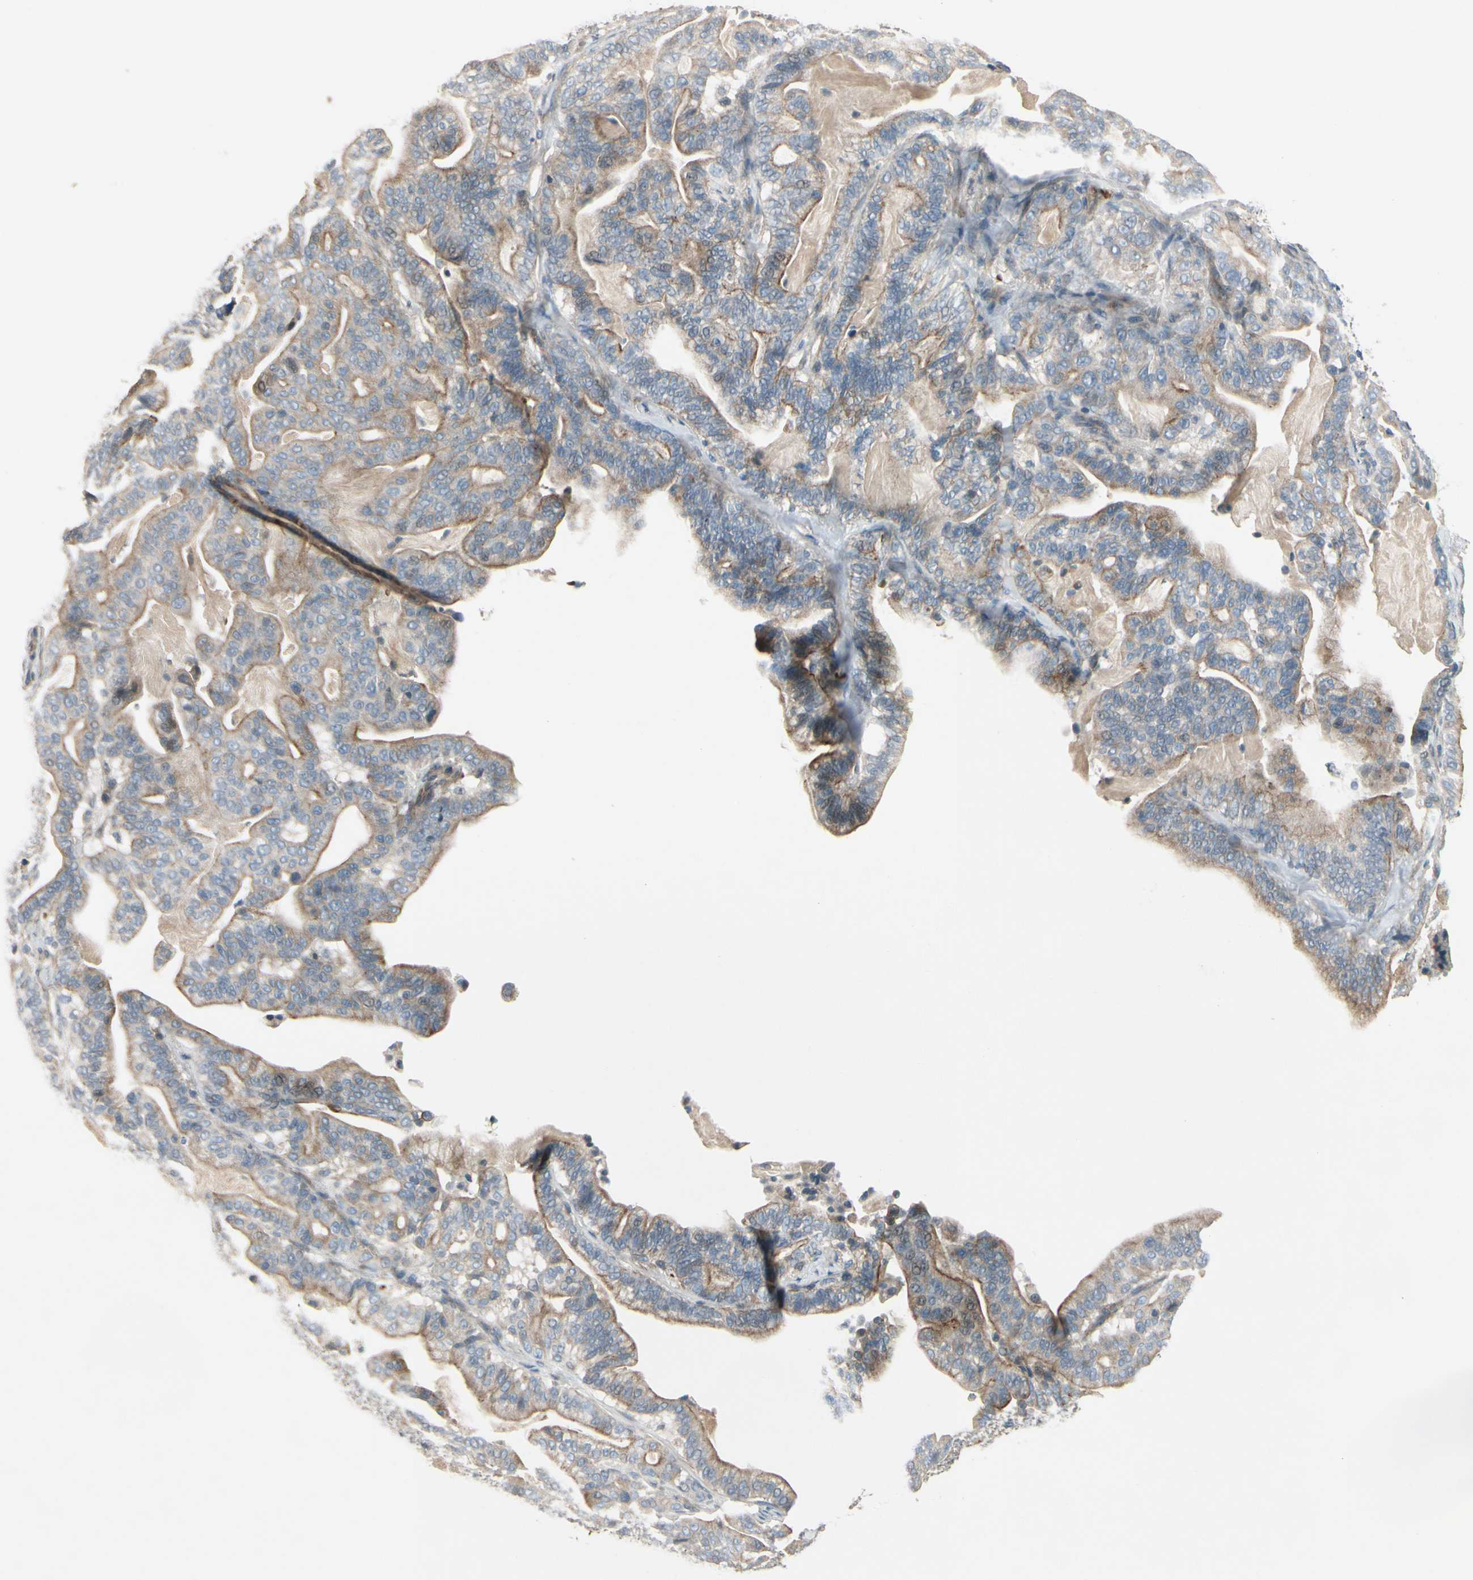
{"staining": {"intensity": "moderate", "quantity": ">75%", "location": "cytoplasmic/membranous"}, "tissue": "pancreatic cancer", "cell_type": "Tumor cells", "image_type": "cancer", "snomed": [{"axis": "morphology", "description": "Adenocarcinoma, NOS"}, {"axis": "topography", "description": "Pancreas"}], "caption": "Protein staining by immunohistochemistry (IHC) shows moderate cytoplasmic/membranous staining in approximately >75% of tumor cells in pancreatic cancer (adenocarcinoma).", "gene": "PPP3CB", "patient": {"sex": "male", "age": 63}}